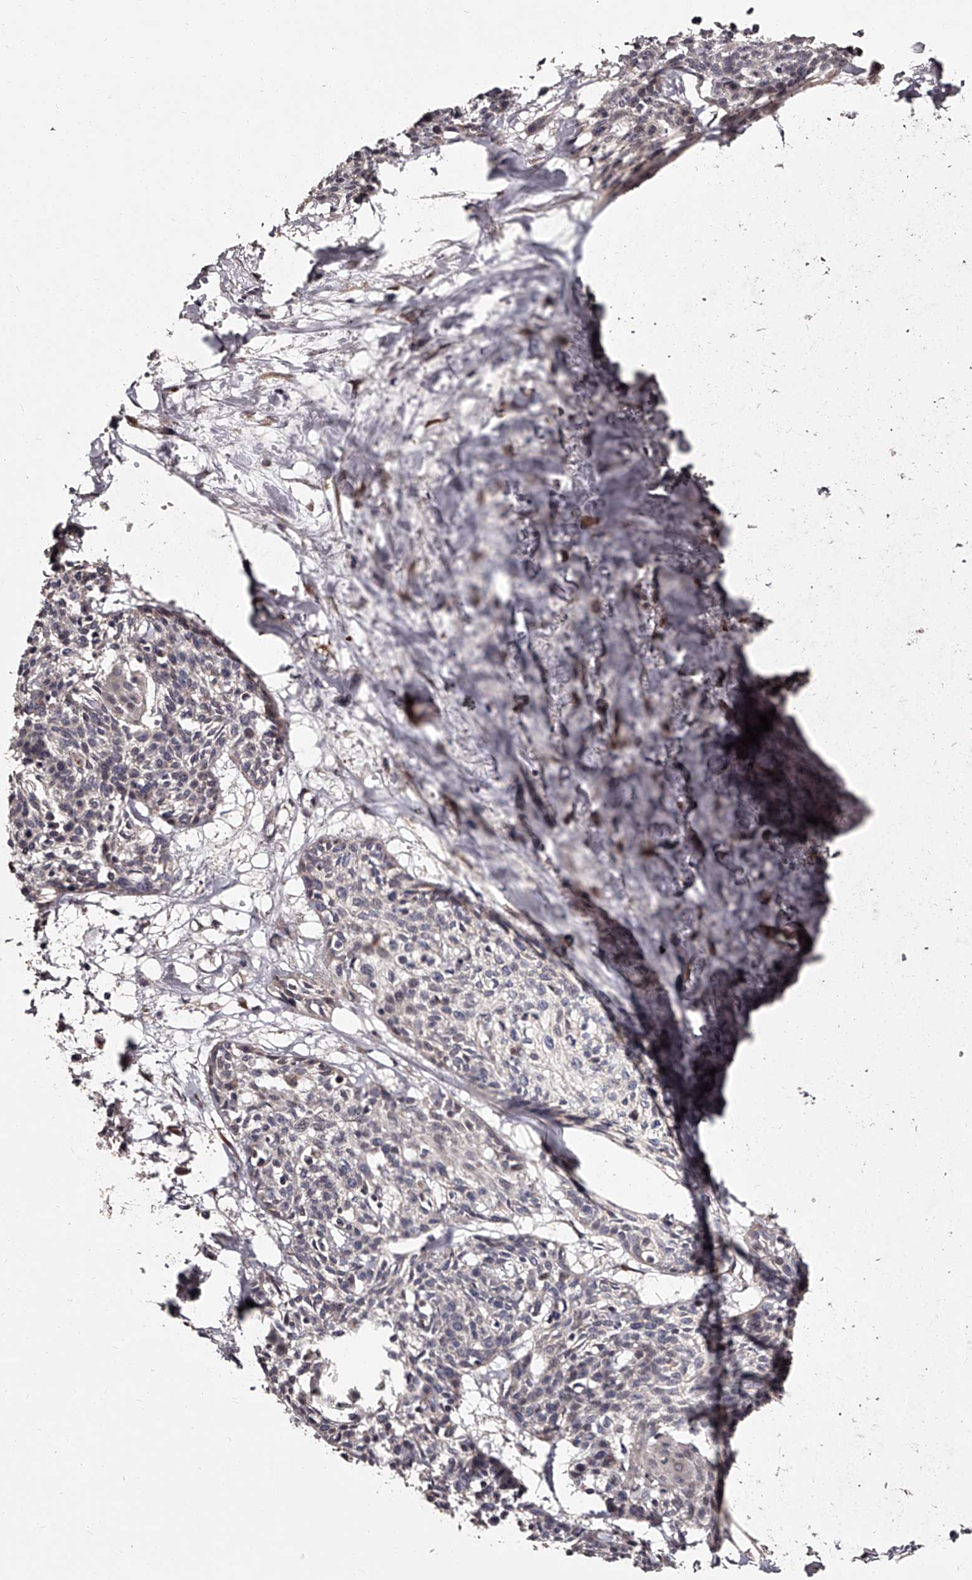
{"staining": {"intensity": "negative", "quantity": "none", "location": "none"}, "tissue": "cervical cancer", "cell_type": "Tumor cells", "image_type": "cancer", "snomed": [{"axis": "morphology", "description": "Squamous cell carcinoma, NOS"}, {"axis": "topography", "description": "Cervix"}], "caption": "A photomicrograph of cervical squamous cell carcinoma stained for a protein exhibits no brown staining in tumor cells.", "gene": "RSC1A1", "patient": {"sex": "female", "age": 57}}